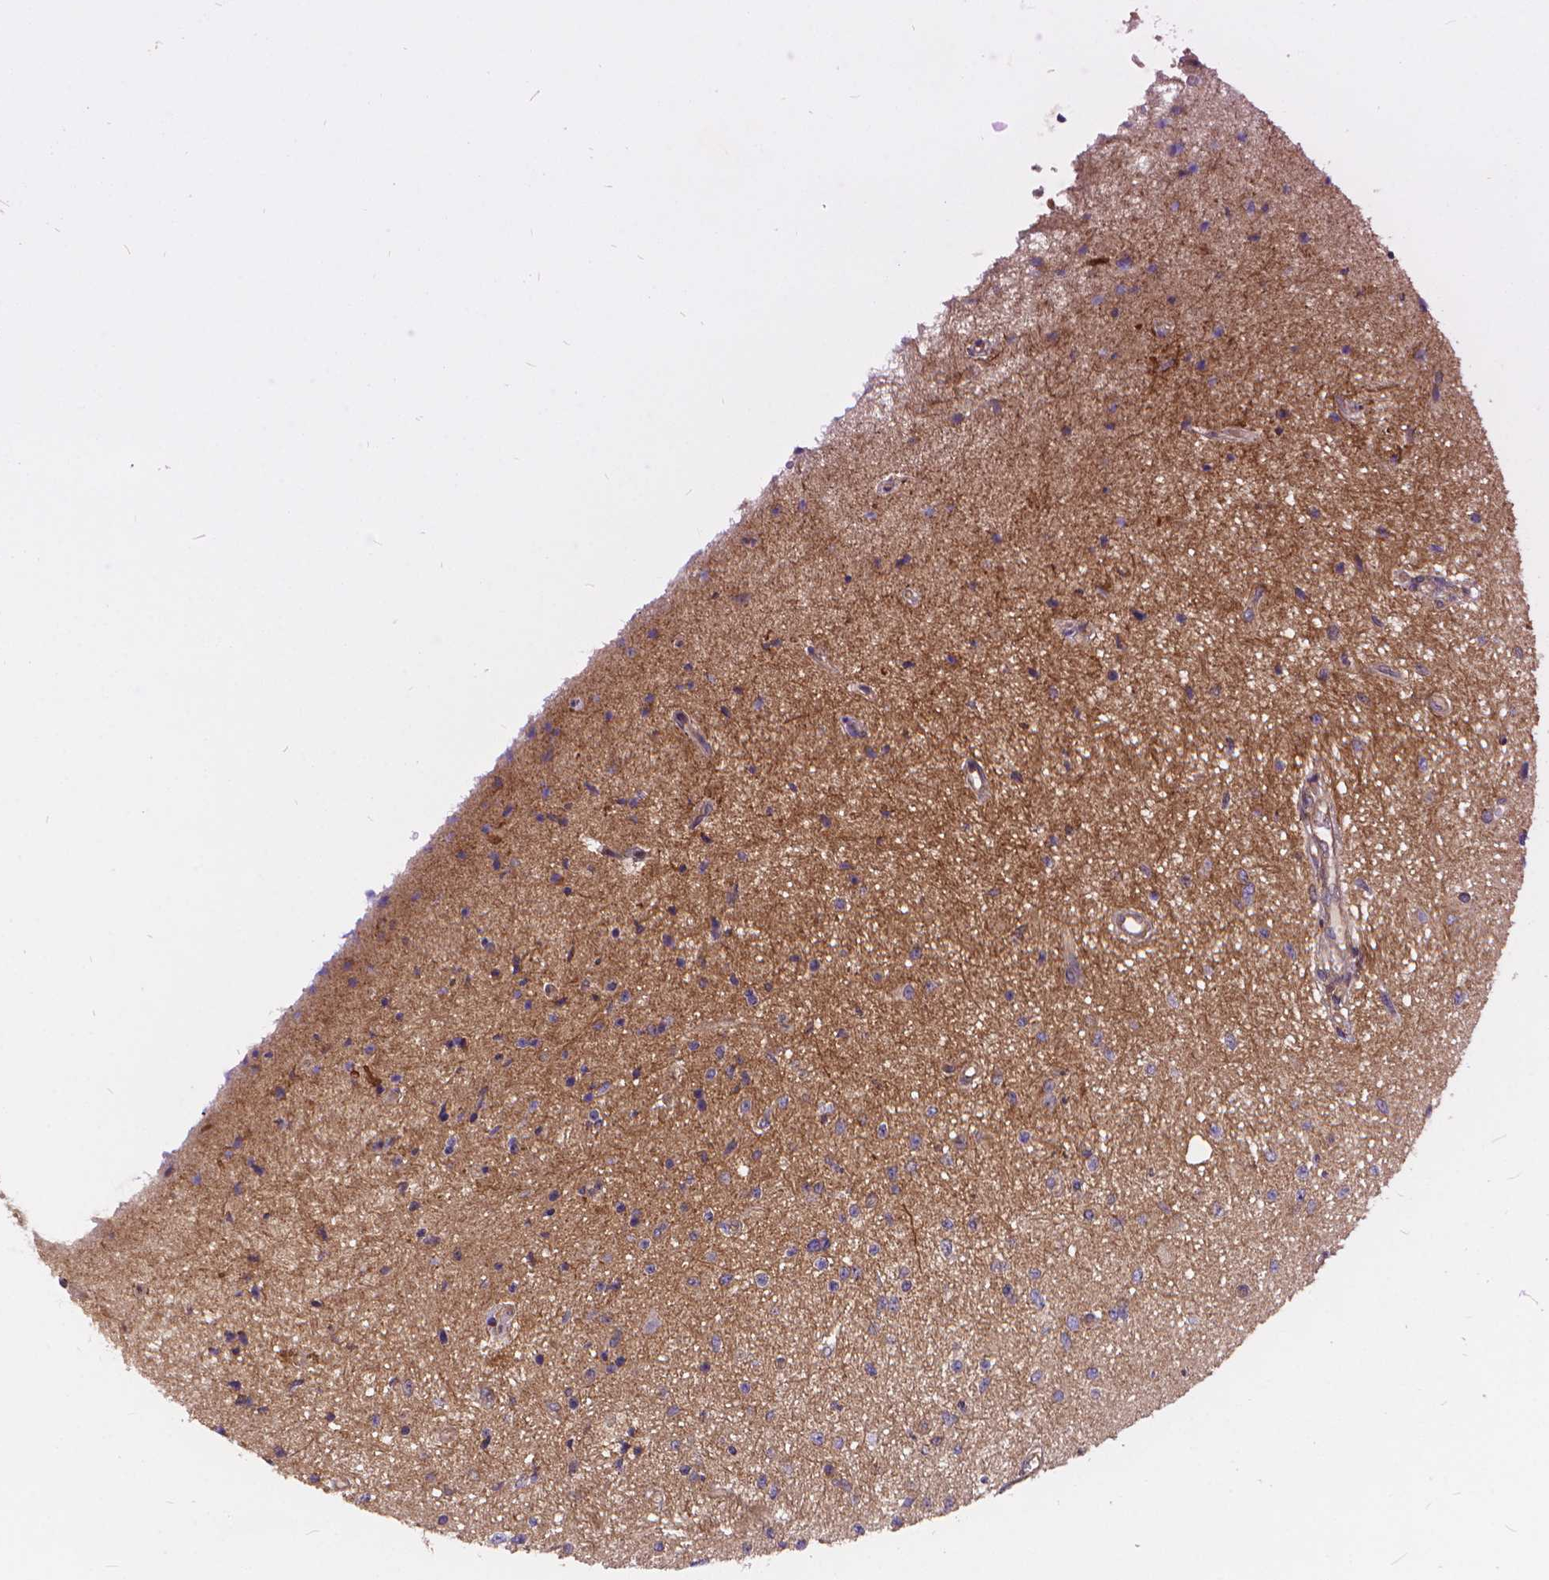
{"staining": {"intensity": "negative", "quantity": "none", "location": "none"}, "tissue": "glioma", "cell_type": "Tumor cells", "image_type": "cancer", "snomed": [{"axis": "morphology", "description": "Glioma, malignant, Low grade"}, {"axis": "topography", "description": "Cerebellum"}], "caption": "Tumor cells are negative for brown protein staining in malignant glioma (low-grade). Nuclei are stained in blue.", "gene": "ARAP1", "patient": {"sex": "female", "age": 14}}